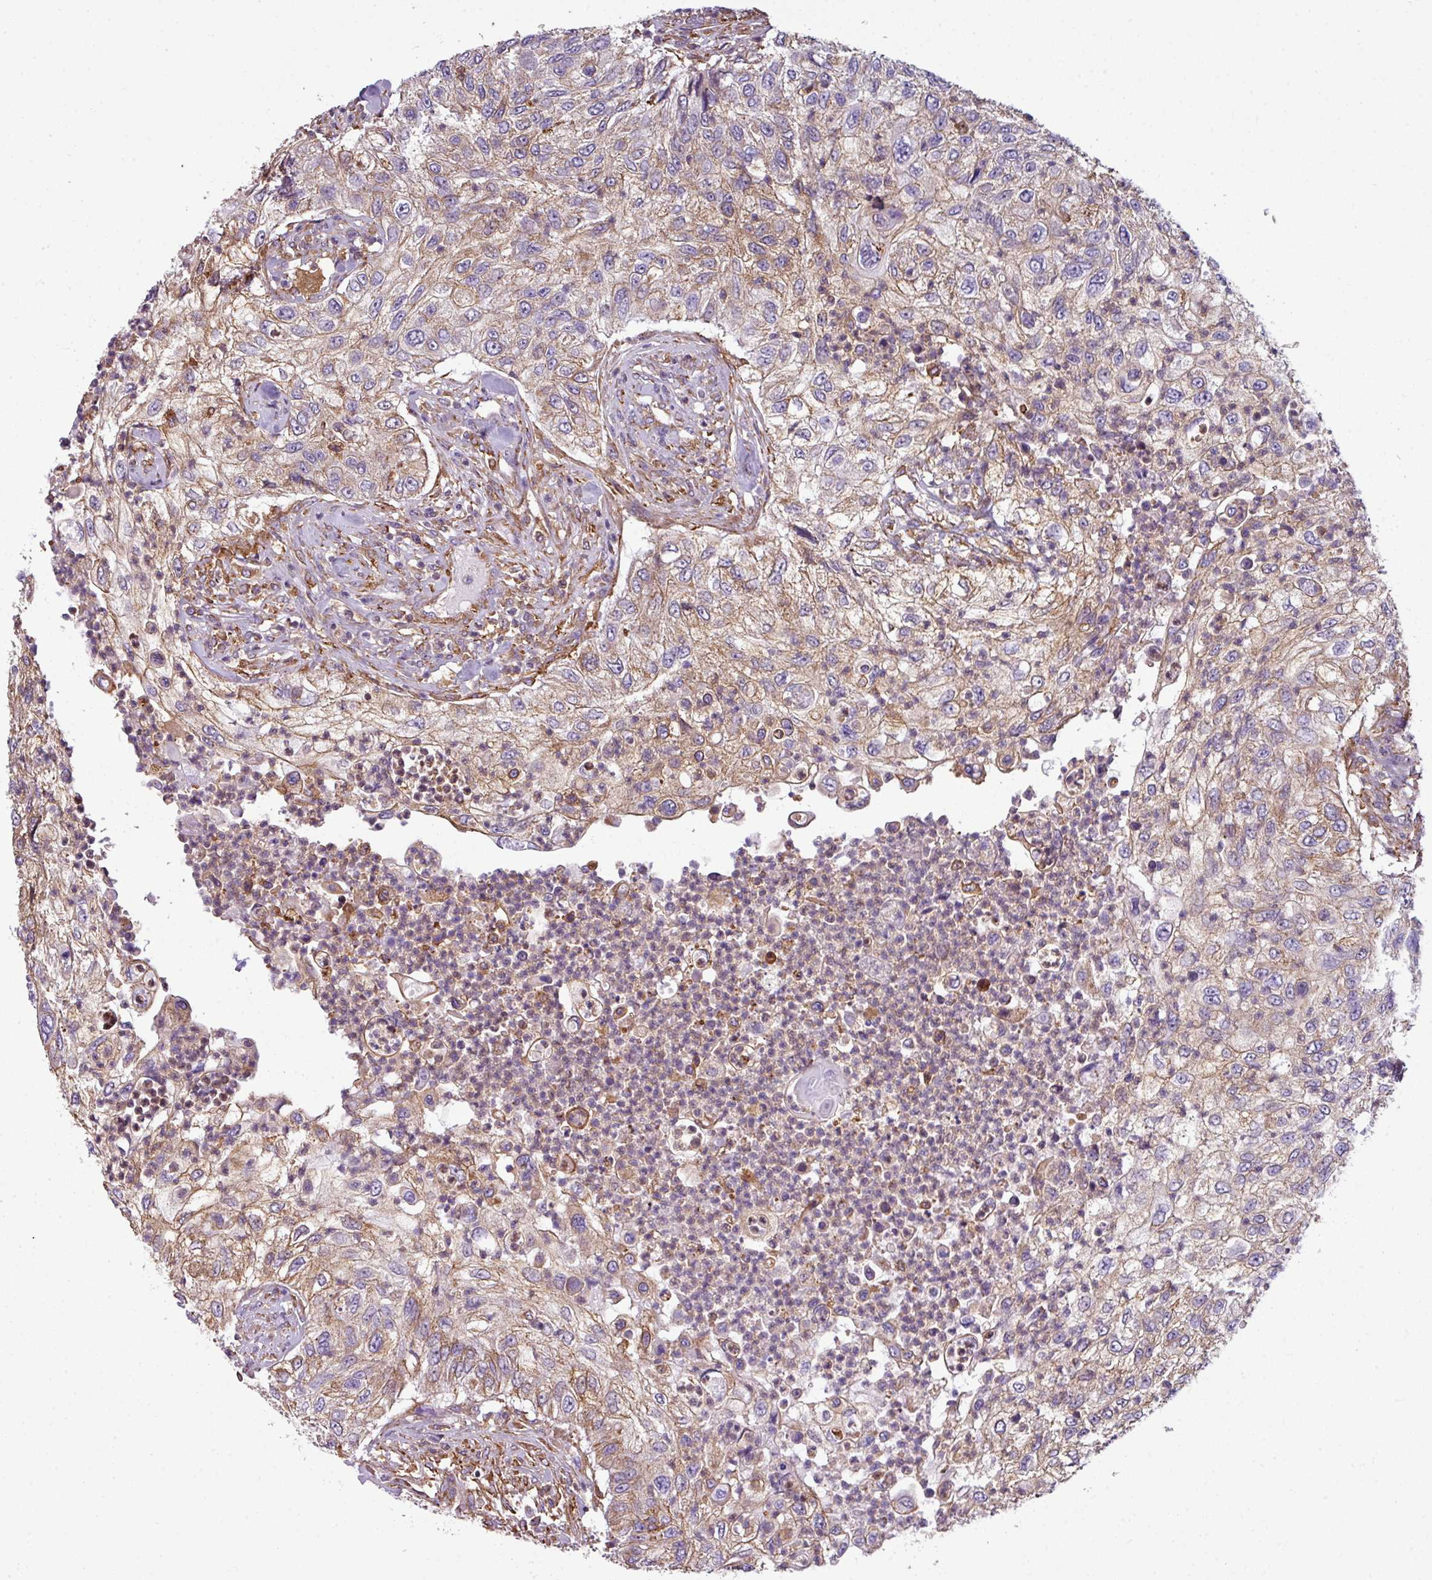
{"staining": {"intensity": "weak", "quantity": "25%-75%", "location": "cytoplasmic/membranous"}, "tissue": "urothelial cancer", "cell_type": "Tumor cells", "image_type": "cancer", "snomed": [{"axis": "morphology", "description": "Urothelial carcinoma, High grade"}, {"axis": "topography", "description": "Urinary bladder"}], "caption": "Immunohistochemistry (DAB) staining of urothelial cancer reveals weak cytoplasmic/membranous protein staining in approximately 25%-75% of tumor cells.", "gene": "XNDC1N", "patient": {"sex": "female", "age": 60}}